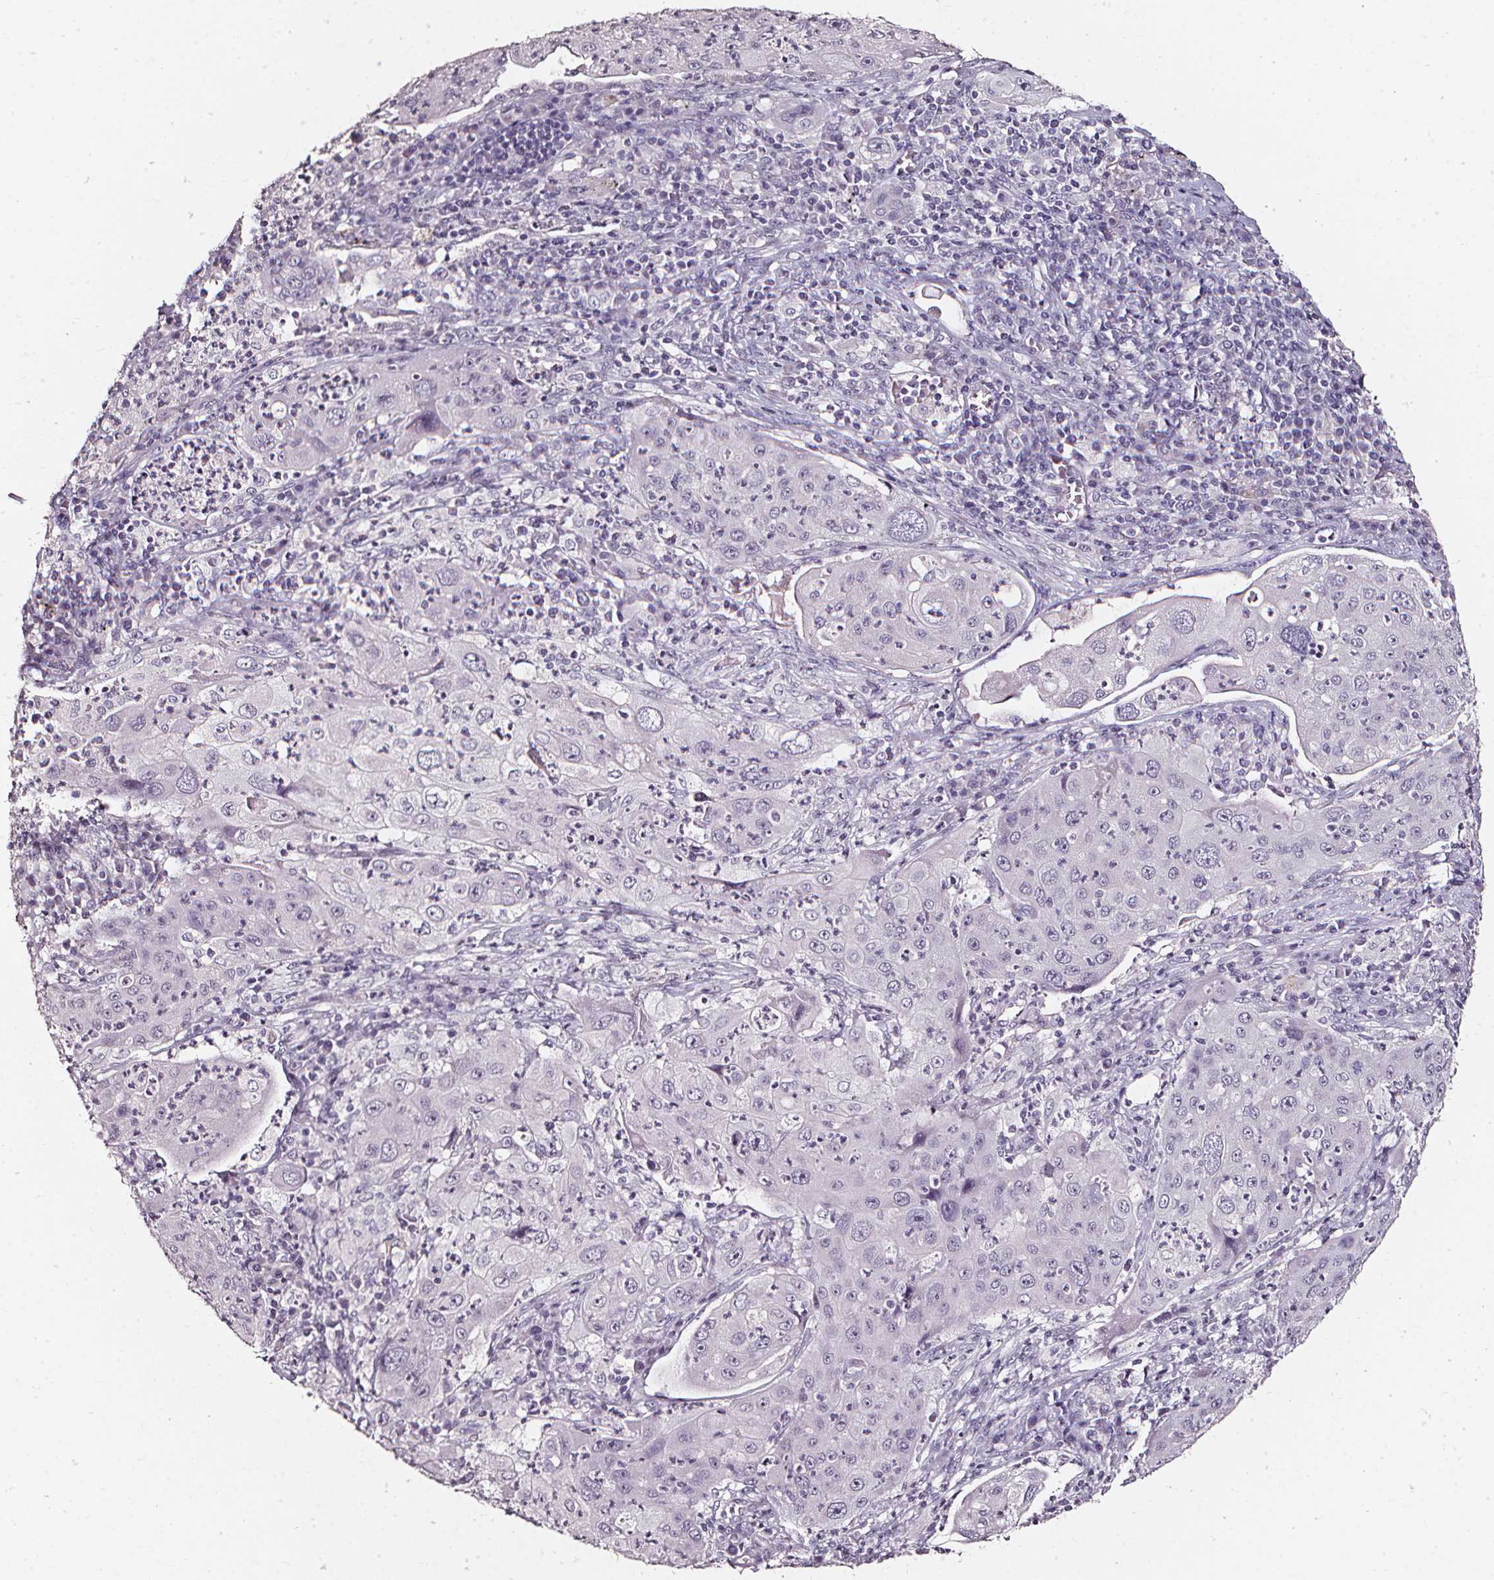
{"staining": {"intensity": "negative", "quantity": "none", "location": "none"}, "tissue": "lung cancer", "cell_type": "Tumor cells", "image_type": "cancer", "snomed": [{"axis": "morphology", "description": "Squamous cell carcinoma, NOS"}, {"axis": "topography", "description": "Lung"}], "caption": "The image shows no staining of tumor cells in lung cancer. The staining is performed using DAB brown chromogen with nuclei counter-stained in using hematoxylin.", "gene": "DEFA5", "patient": {"sex": "female", "age": 59}}